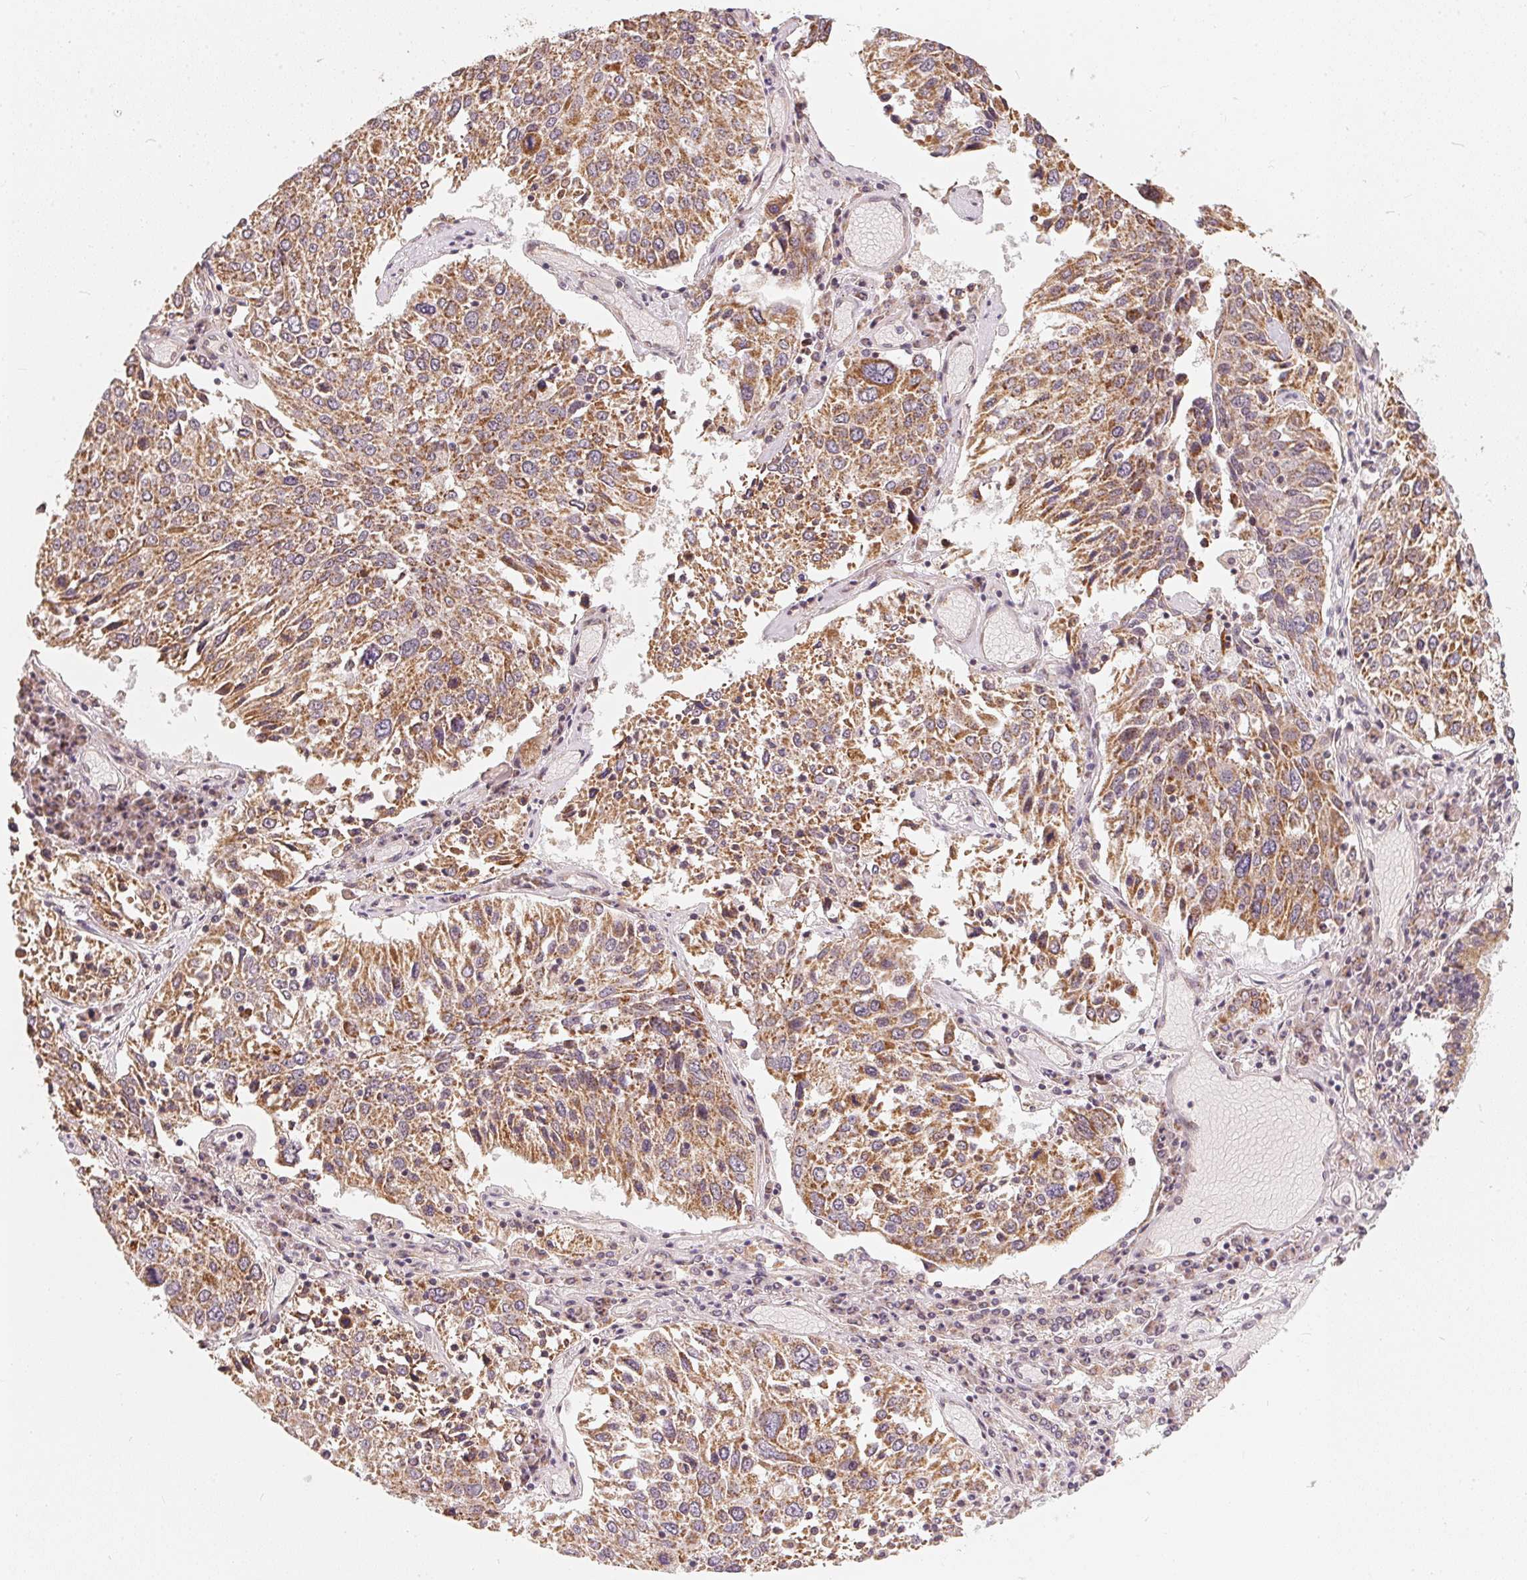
{"staining": {"intensity": "moderate", "quantity": ">75%", "location": "cytoplasmic/membranous"}, "tissue": "lung cancer", "cell_type": "Tumor cells", "image_type": "cancer", "snomed": [{"axis": "morphology", "description": "Squamous cell carcinoma, NOS"}, {"axis": "topography", "description": "Lung"}], "caption": "Immunohistochemical staining of human lung cancer (squamous cell carcinoma) shows medium levels of moderate cytoplasmic/membranous expression in about >75% of tumor cells.", "gene": "MATCAP1", "patient": {"sex": "male", "age": 65}}